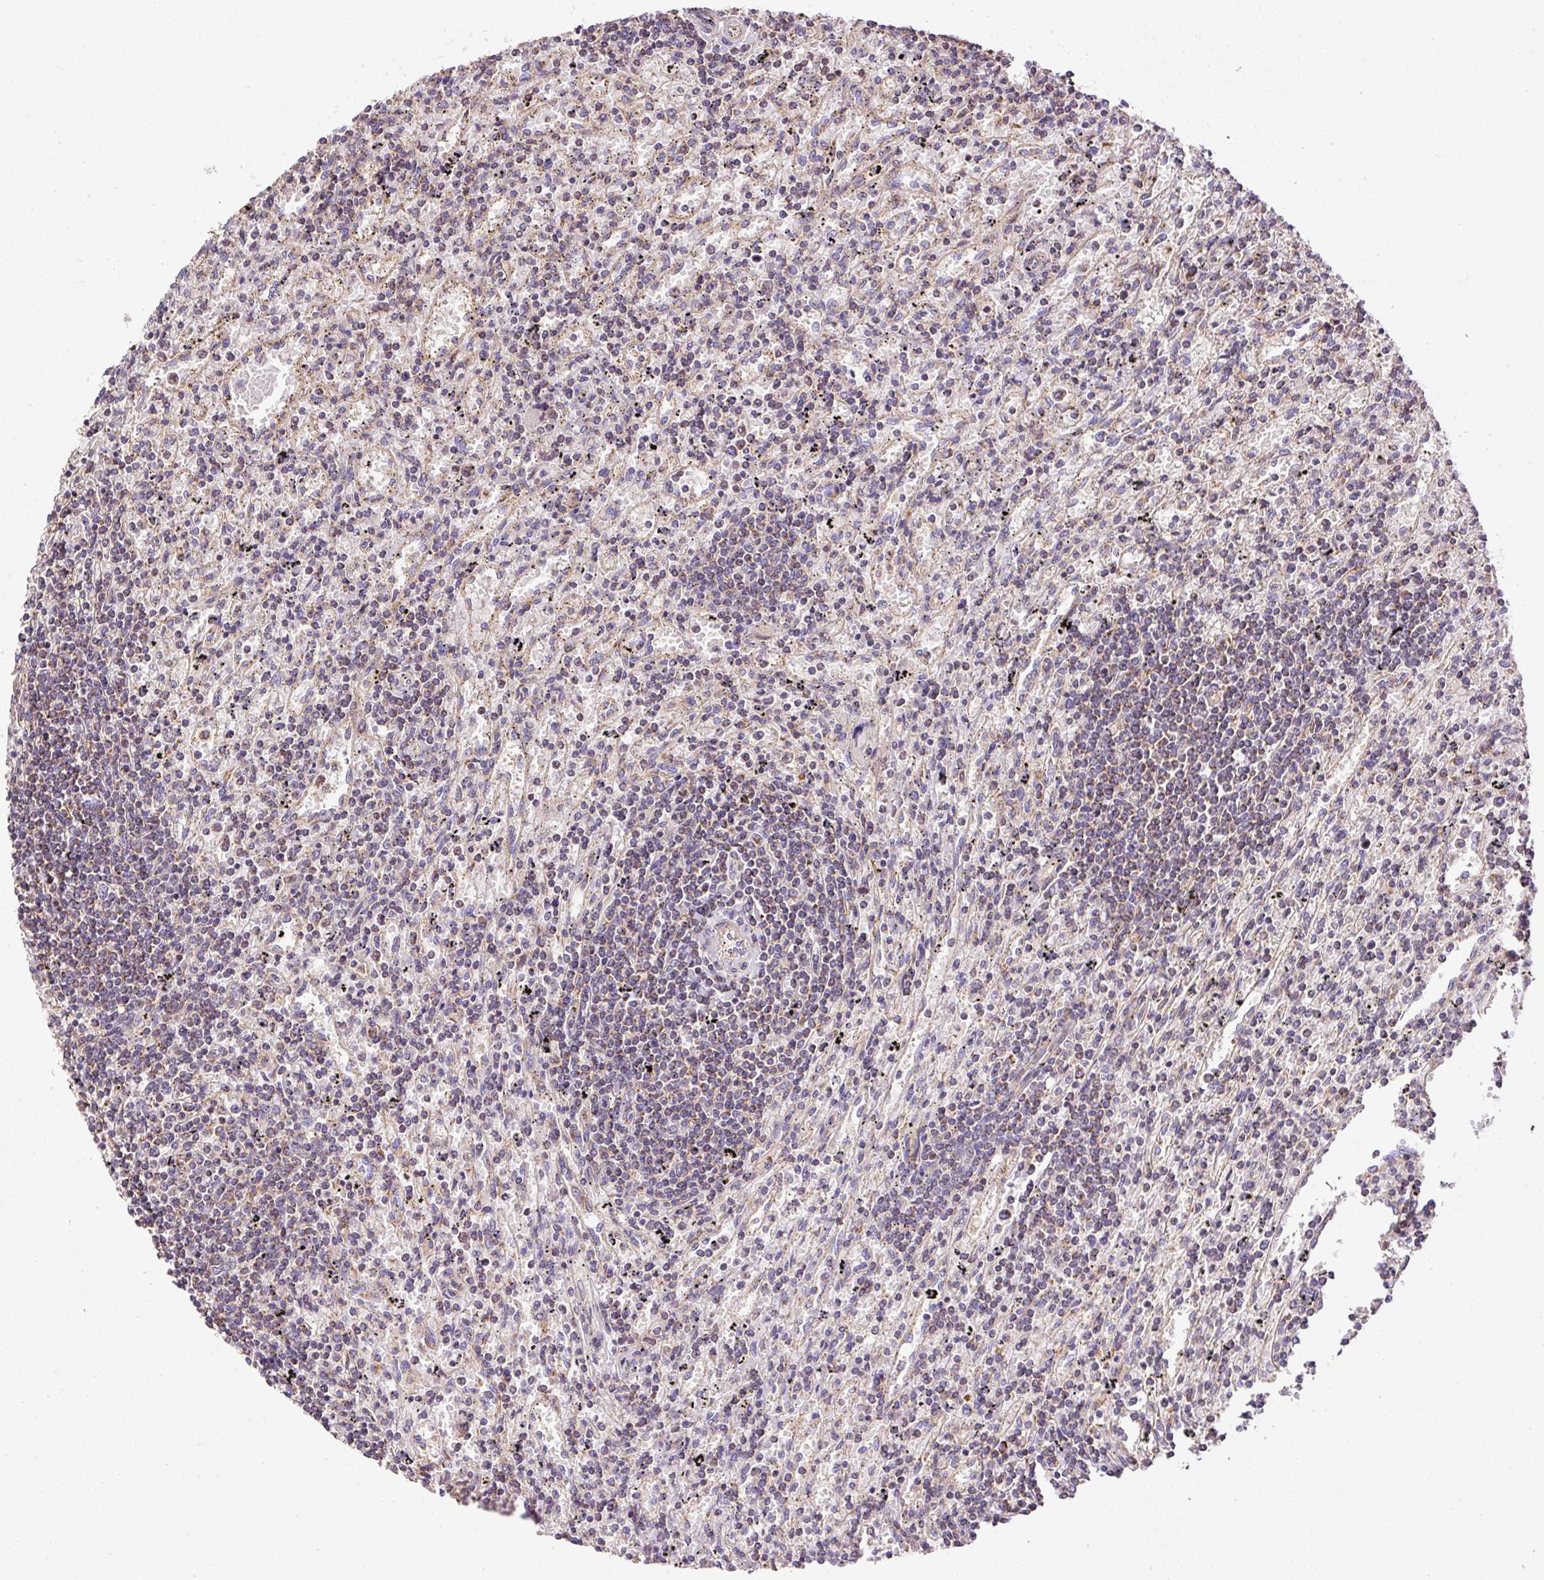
{"staining": {"intensity": "negative", "quantity": "none", "location": "none"}, "tissue": "lymphoma", "cell_type": "Tumor cells", "image_type": "cancer", "snomed": [{"axis": "morphology", "description": "Malignant lymphoma, non-Hodgkin's type, Low grade"}, {"axis": "topography", "description": "Spleen"}], "caption": "This is an immunohistochemistry (IHC) micrograph of human malignant lymphoma, non-Hodgkin's type (low-grade). There is no expression in tumor cells.", "gene": "NDUFAF2", "patient": {"sex": "male", "age": 76}}